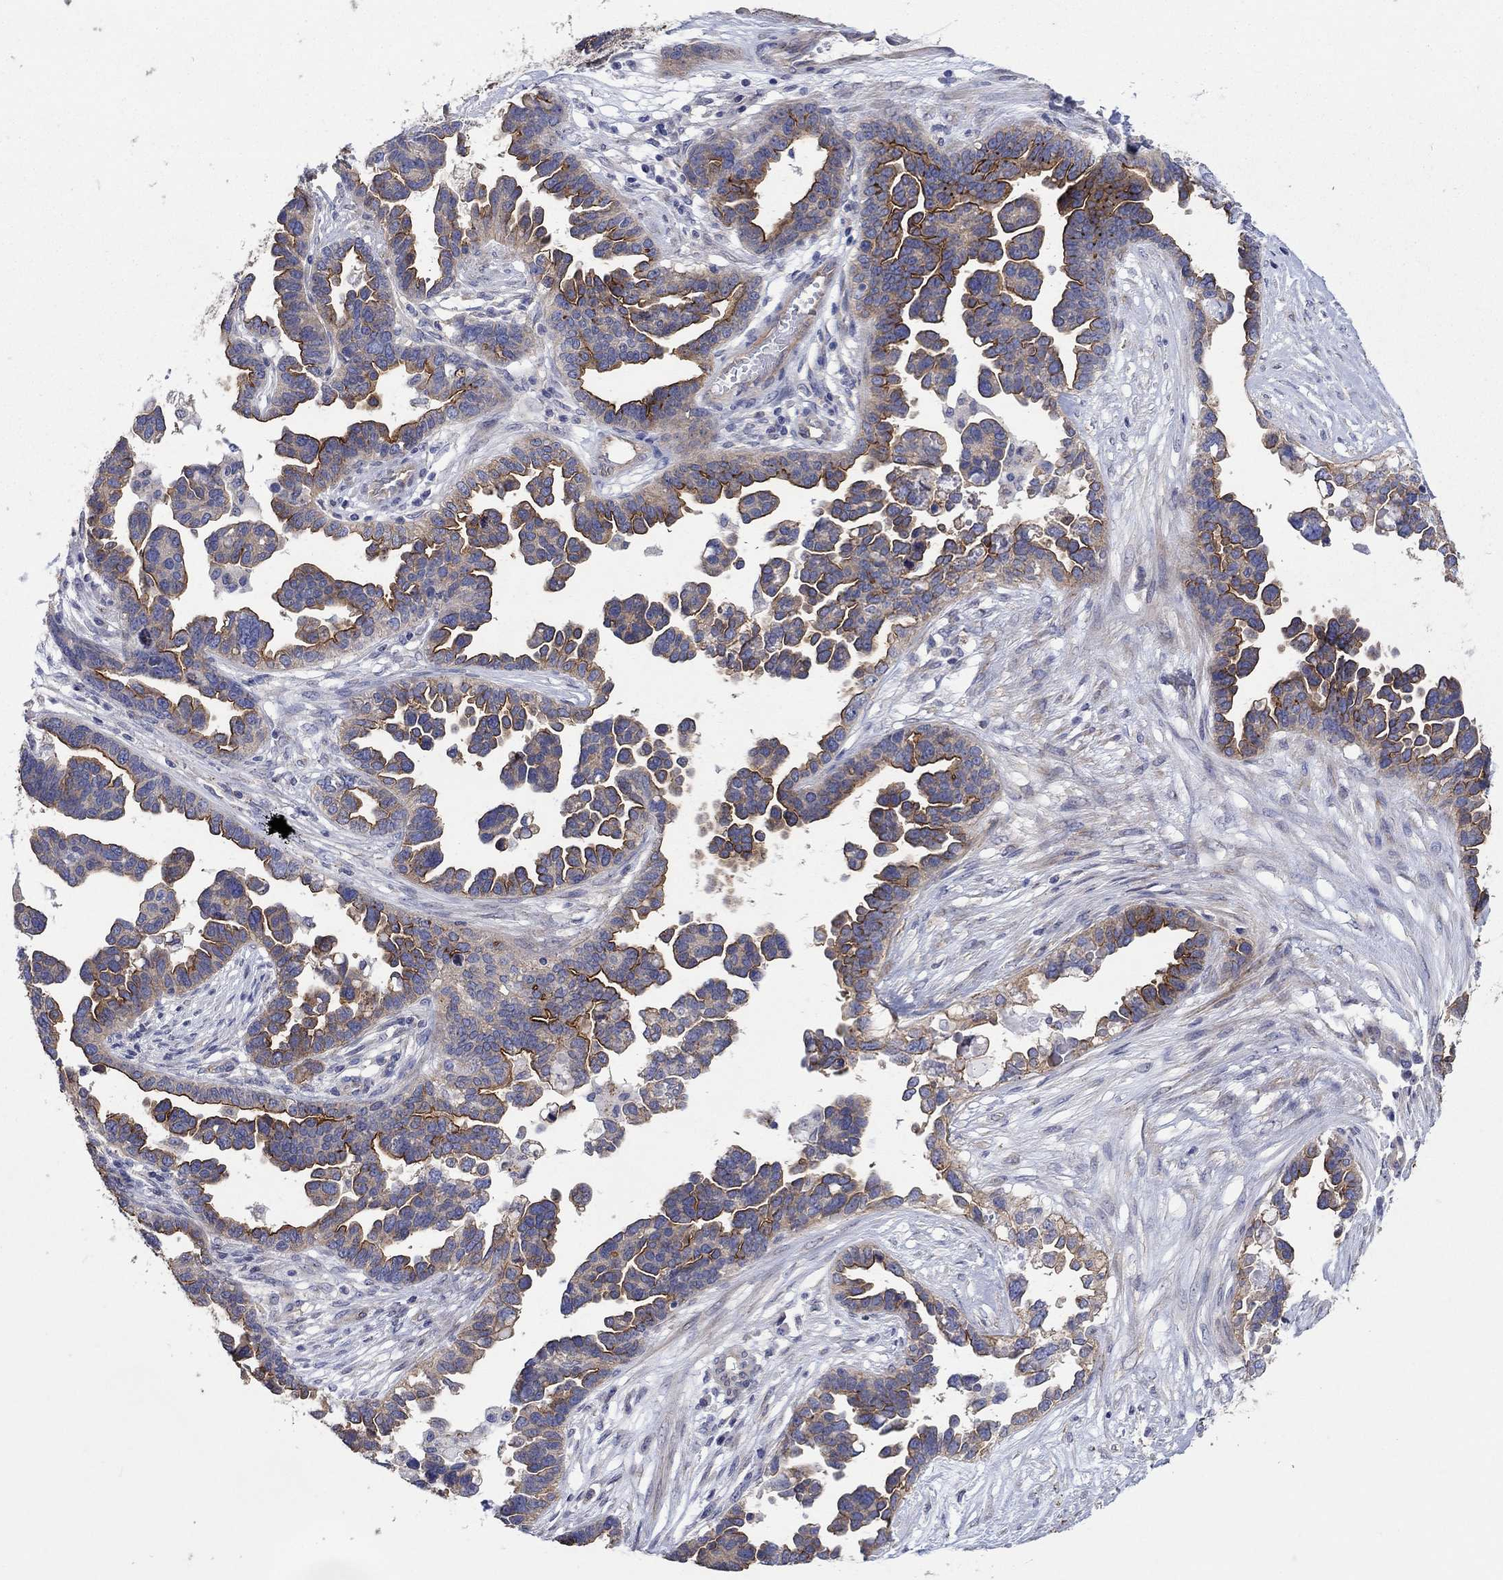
{"staining": {"intensity": "strong", "quantity": "<25%", "location": "cytoplasmic/membranous"}, "tissue": "ovarian cancer", "cell_type": "Tumor cells", "image_type": "cancer", "snomed": [{"axis": "morphology", "description": "Cystadenocarcinoma, serous, NOS"}, {"axis": "topography", "description": "Ovary"}], "caption": "Ovarian cancer (serous cystadenocarcinoma) stained with immunohistochemistry (IHC) demonstrates strong cytoplasmic/membranous positivity in about <25% of tumor cells.", "gene": "TPRN", "patient": {"sex": "female", "age": 54}}